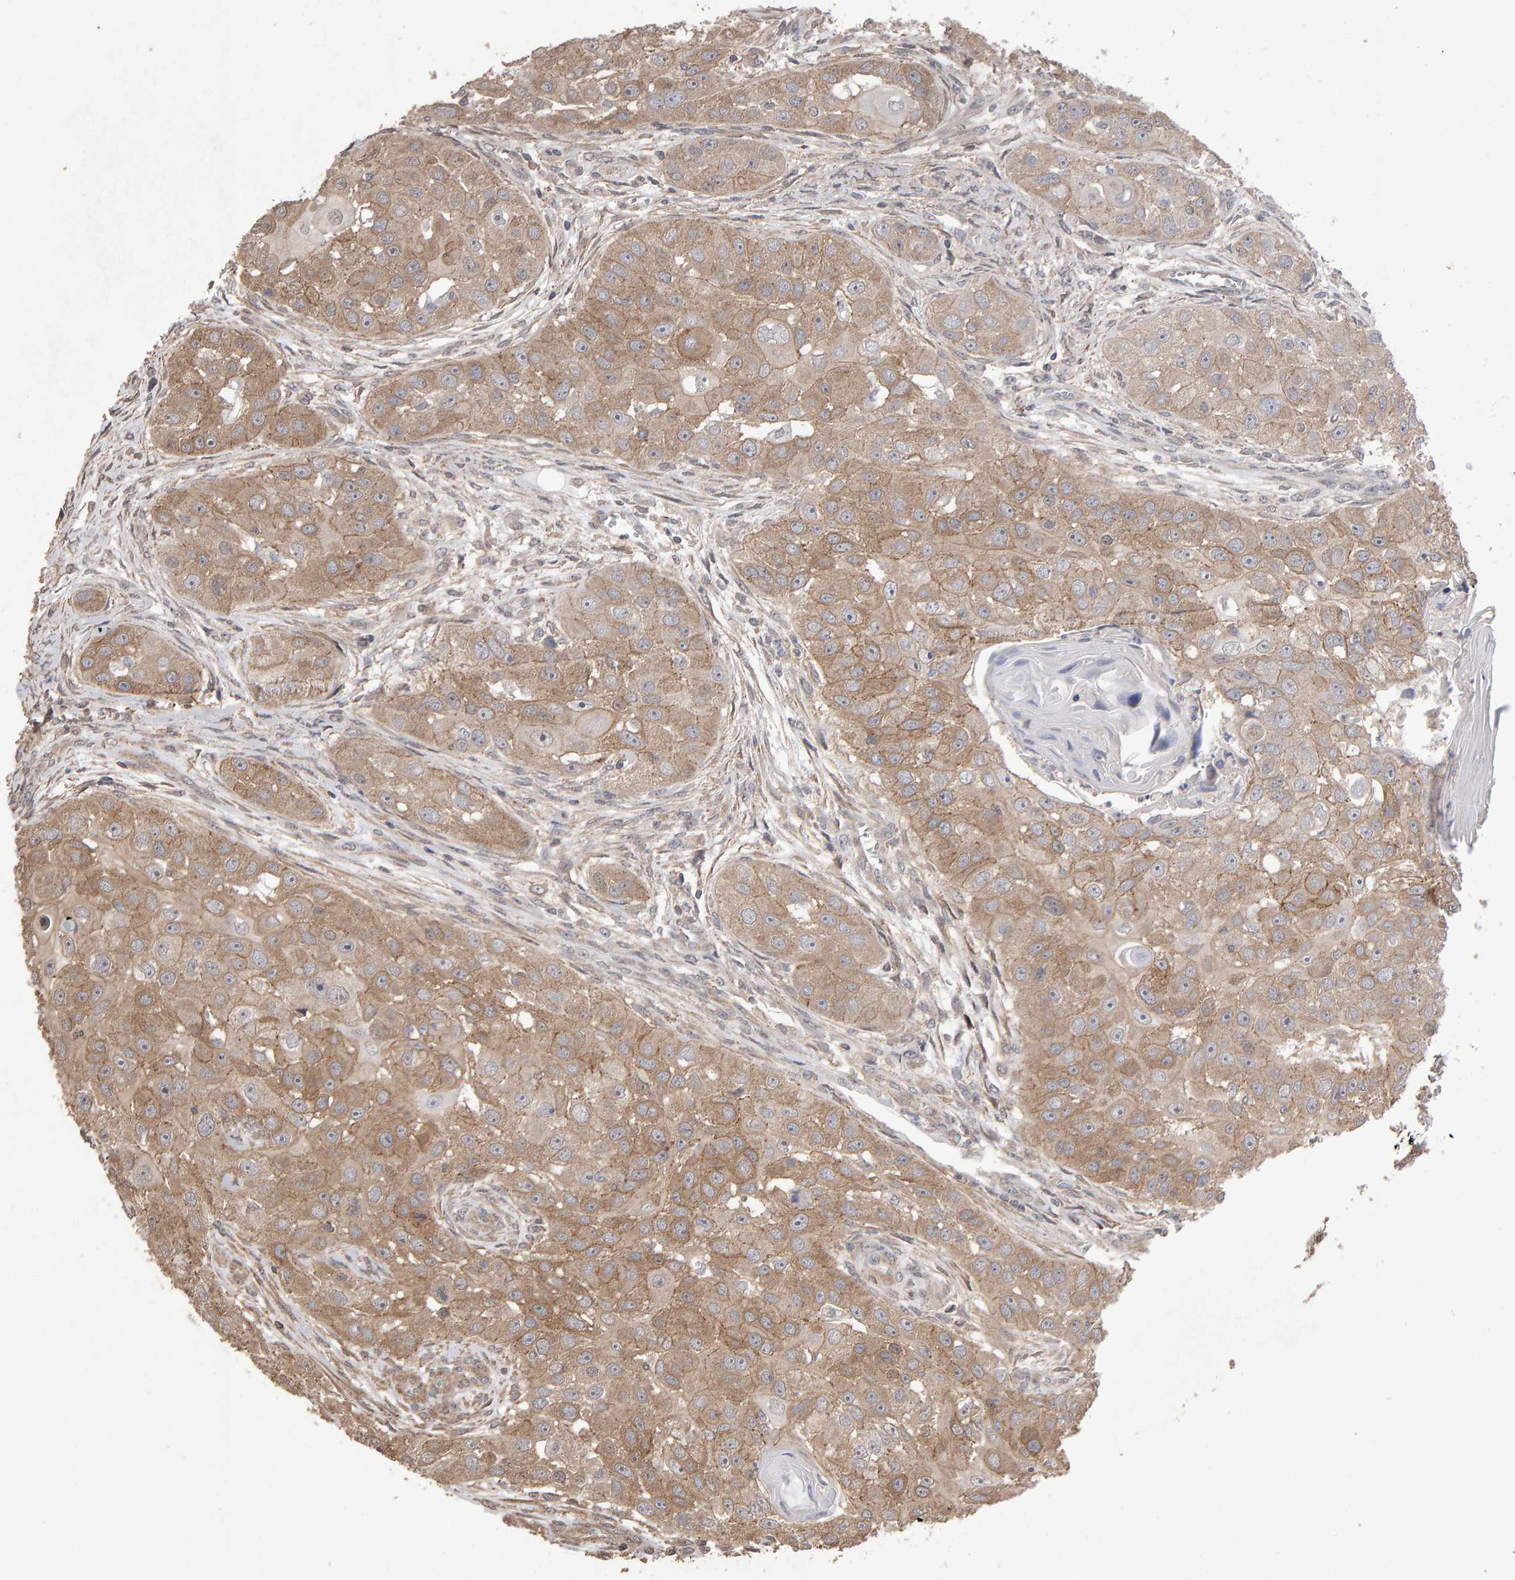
{"staining": {"intensity": "moderate", "quantity": "25%-75%", "location": "cytoplasmic/membranous"}, "tissue": "head and neck cancer", "cell_type": "Tumor cells", "image_type": "cancer", "snomed": [{"axis": "morphology", "description": "Normal tissue, NOS"}, {"axis": "morphology", "description": "Squamous cell carcinoma, NOS"}, {"axis": "topography", "description": "Skeletal muscle"}, {"axis": "topography", "description": "Head-Neck"}], "caption": "High-power microscopy captured an IHC image of head and neck squamous cell carcinoma, revealing moderate cytoplasmic/membranous expression in about 25%-75% of tumor cells.", "gene": "SCRIB", "patient": {"sex": "male", "age": 51}}